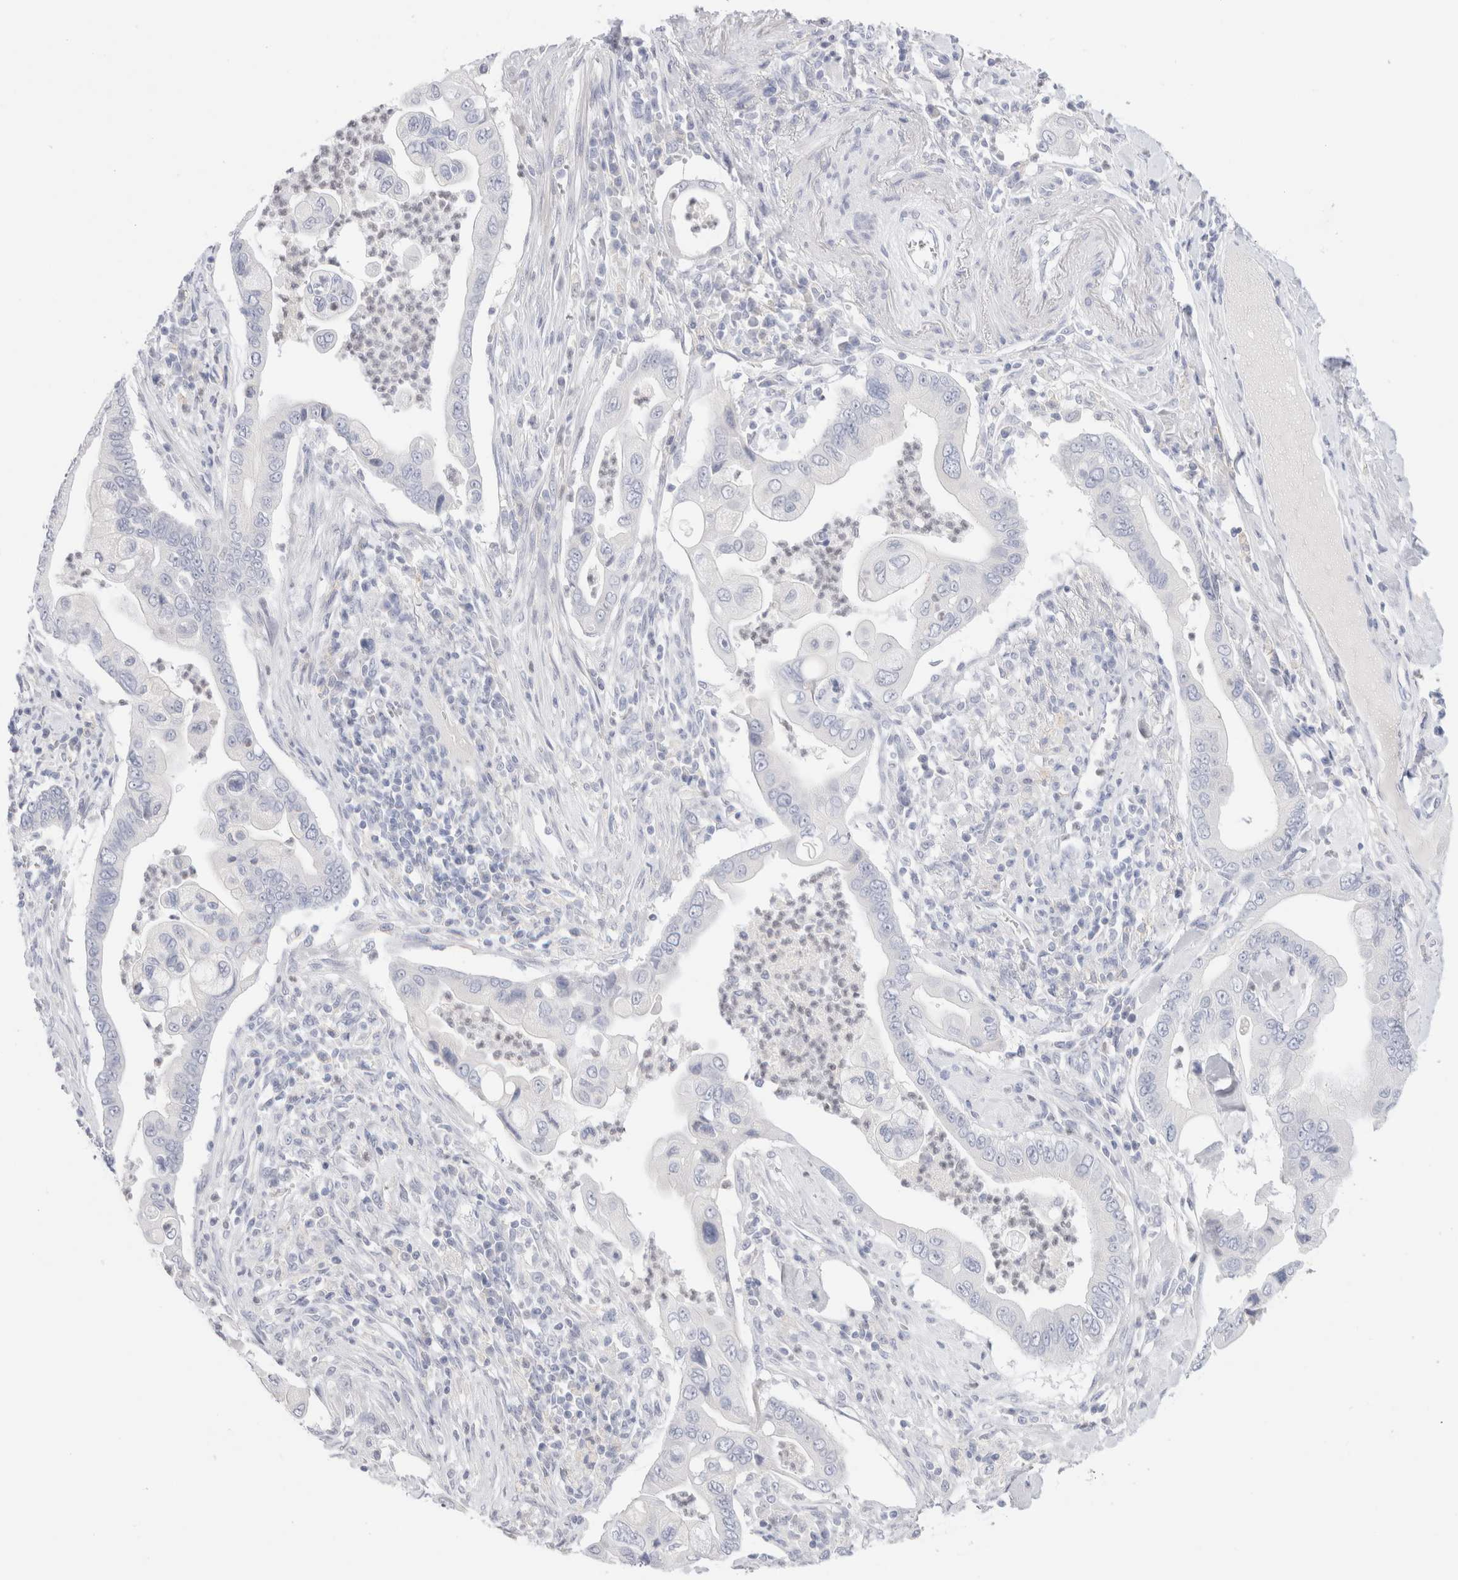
{"staining": {"intensity": "negative", "quantity": "none", "location": "none"}, "tissue": "pancreatic cancer", "cell_type": "Tumor cells", "image_type": "cancer", "snomed": [{"axis": "morphology", "description": "Adenocarcinoma, NOS"}, {"axis": "topography", "description": "Pancreas"}], "caption": "Tumor cells are negative for brown protein staining in pancreatic cancer (adenocarcinoma).", "gene": "ADAM30", "patient": {"sex": "male", "age": 78}}